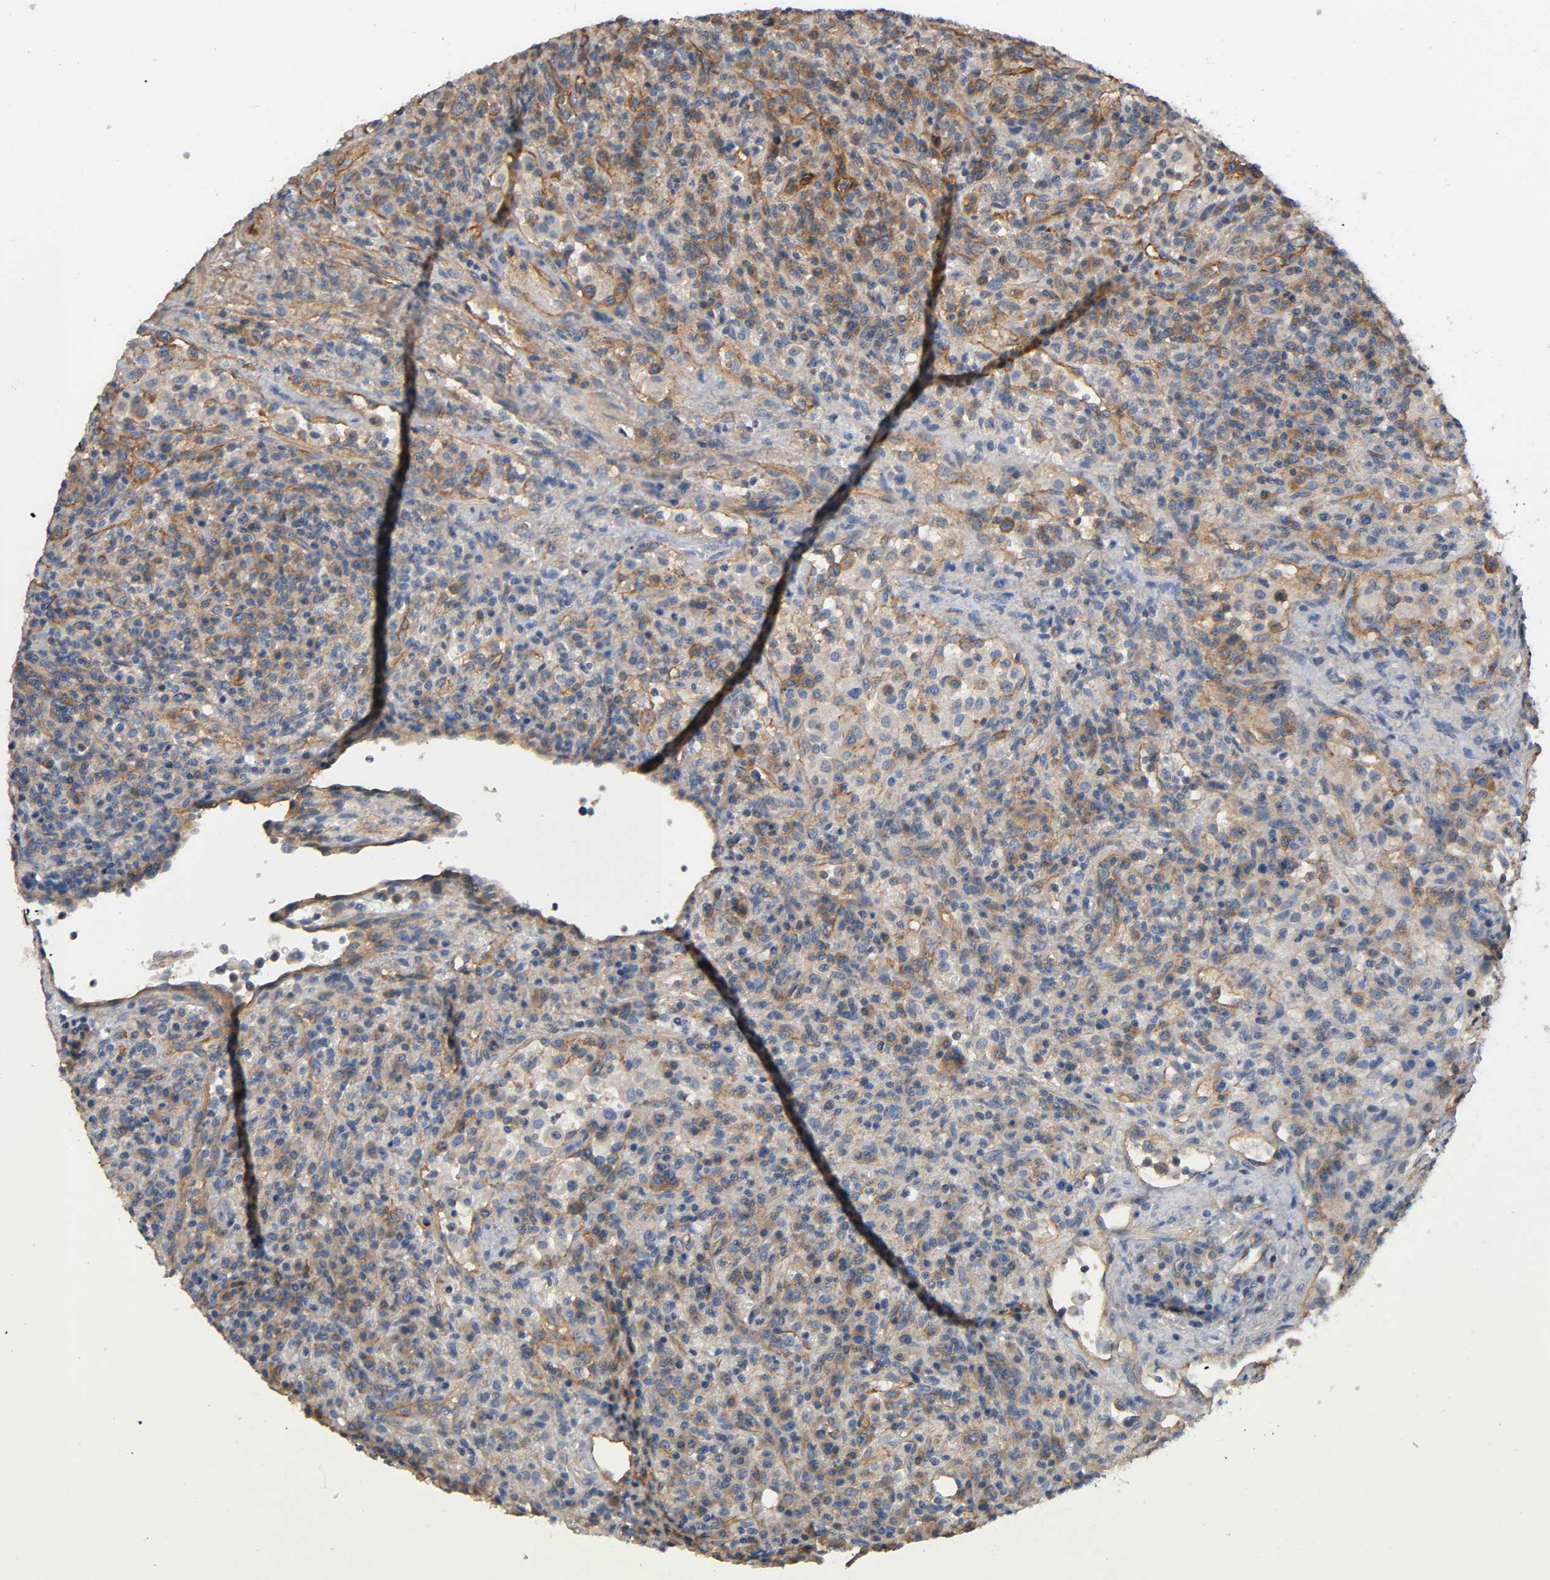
{"staining": {"intensity": "moderate", "quantity": "25%-75%", "location": "cytoplasmic/membranous"}, "tissue": "lymphoma", "cell_type": "Tumor cells", "image_type": "cancer", "snomed": [{"axis": "morphology", "description": "Hodgkin's disease, NOS"}, {"axis": "topography", "description": "Lymph node"}], "caption": "Immunohistochemical staining of human Hodgkin's disease exhibits moderate cytoplasmic/membranous protein positivity in approximately 25%-75% of tumor cells.", "gene": "MARS1", "patient": {"sex": "male", "age": 65}}